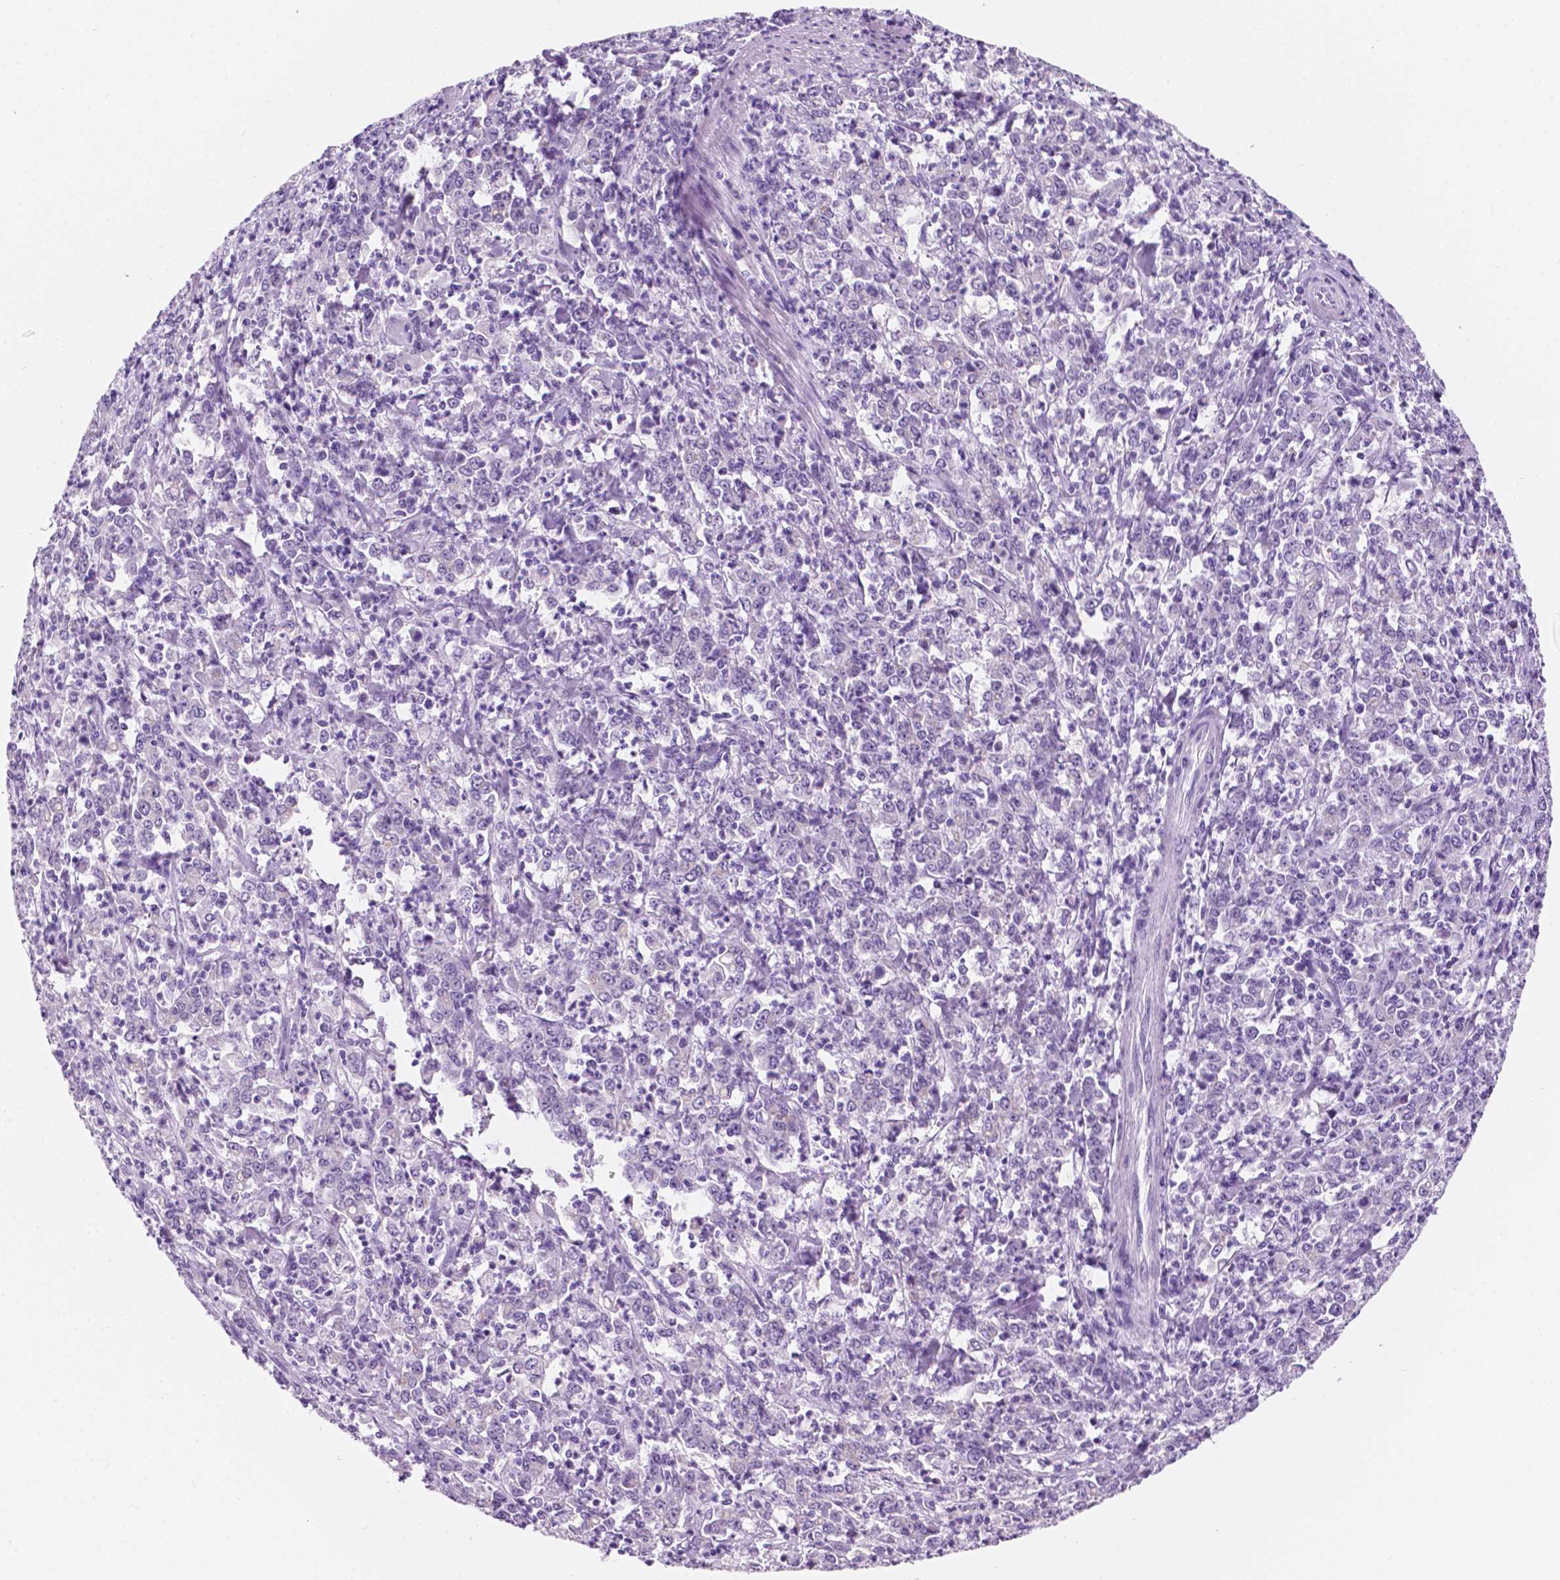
{"staining": {"intensity": "negative", "quantity": "none", "location": "none"}, "tissue": "stomach cancer", "cell_type": "Tumor cells", "image_type": "cancer", "snomed": [{"axis": "morphology", "description": "Adenocarcinoma, NOS"}, {"axis": "topography", "description": "Stomach, lower"}], "caption": "A micrograph of human adenocarcinoma (stomach) is negative for staining in tumor cells.", "gene": "PPL", "patient": {"sex": "female", "age": 71}}